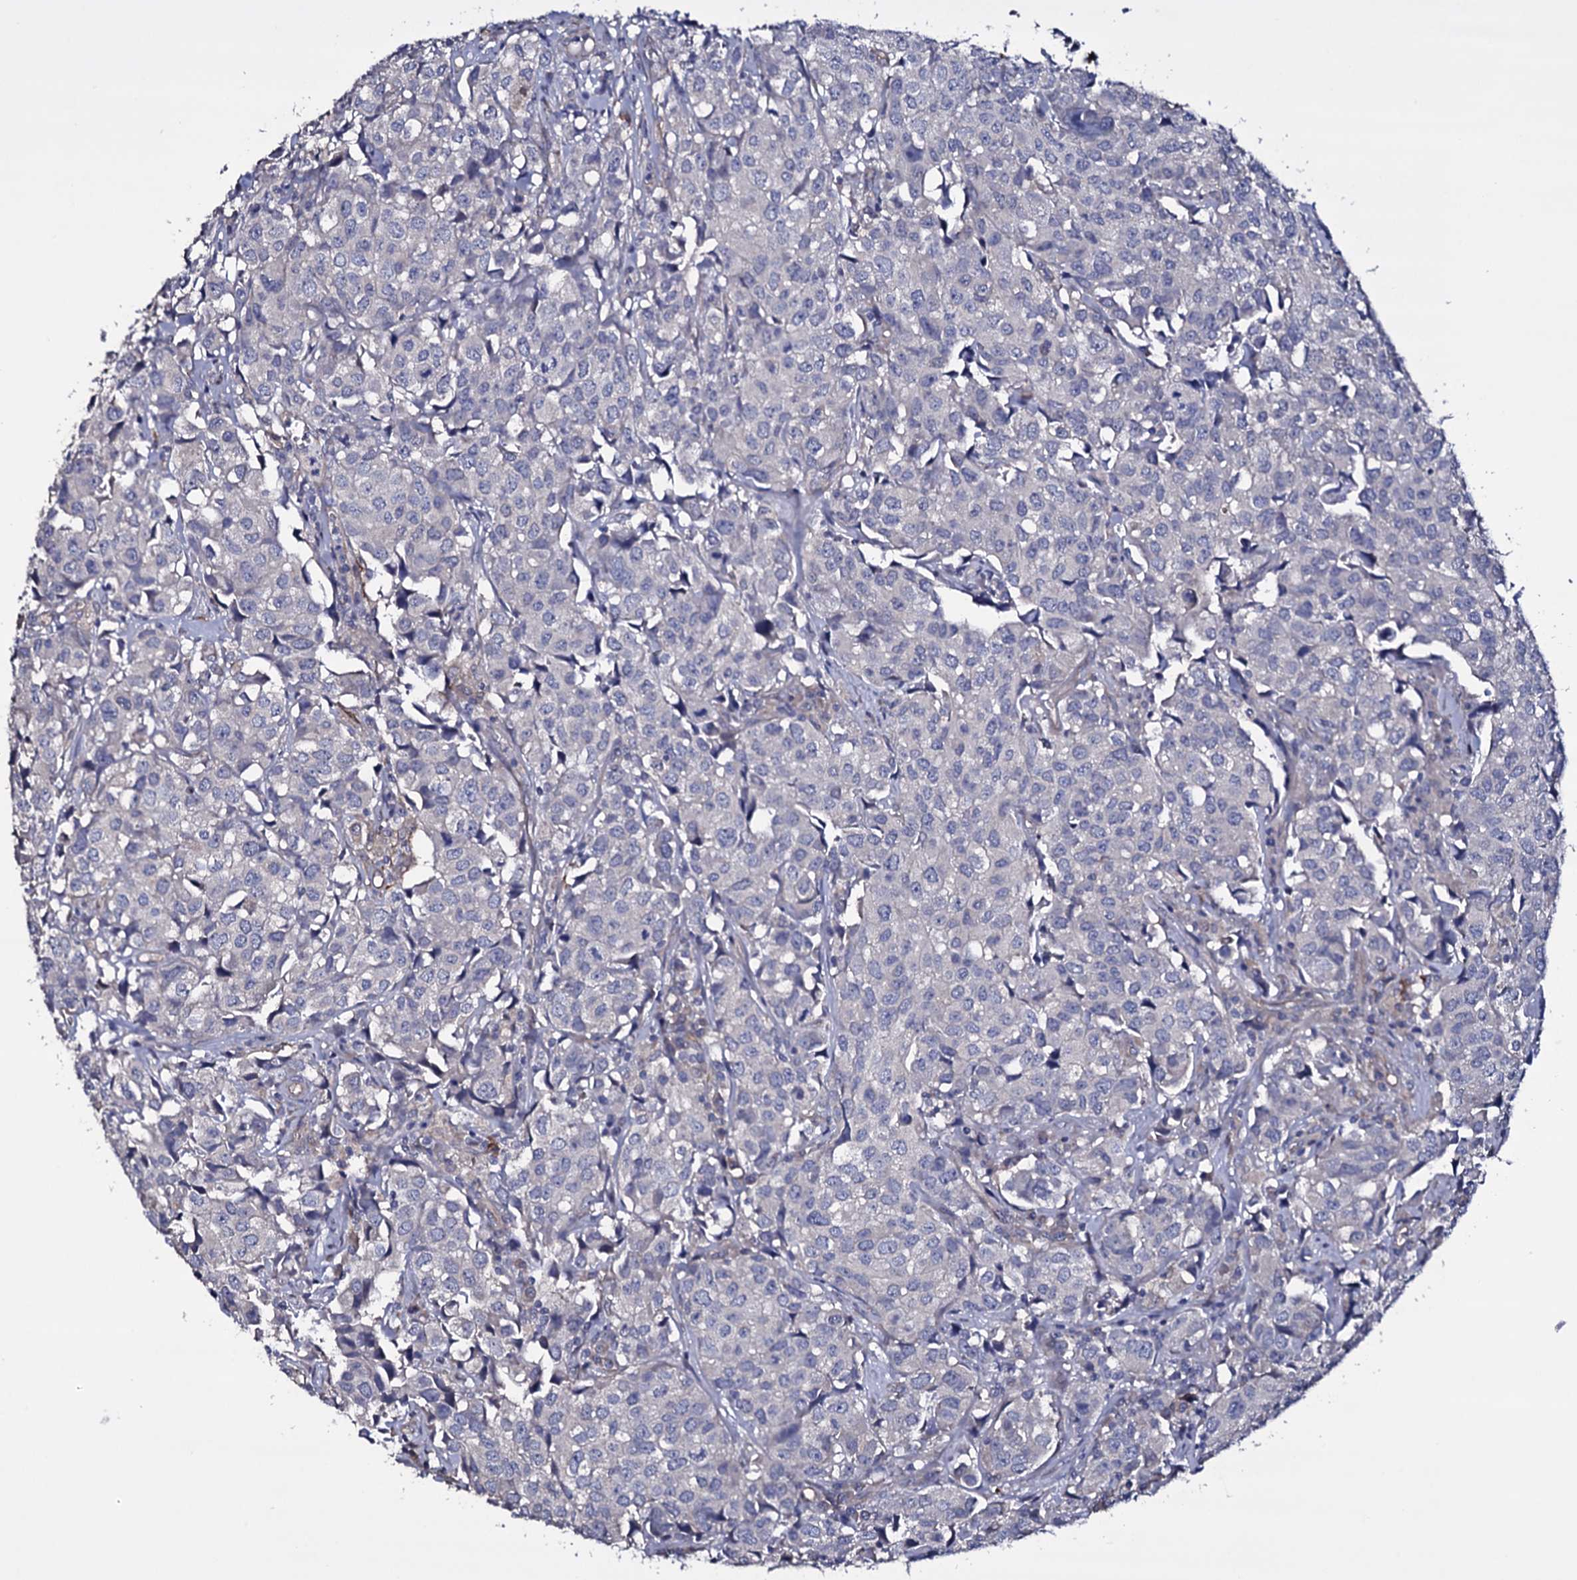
{"staining": {"intensity": "negative", "quantity": "none", "location": "none"}, "tissue": "urothelial cancer", "cell_type": "Tumor cells", "image_type": "cancer", "snomed": [{"axis": "morphology", "description": "Urothelial carcinoma, High grade"}, {"axis": "topography", "description": "Urinary bladder"}], "caption": "The photomicrograph displays no staining of tumor cells in urothelial cancer.", "gene": "BCL2L14", "patient": {"sex": "female", "age": 75}}